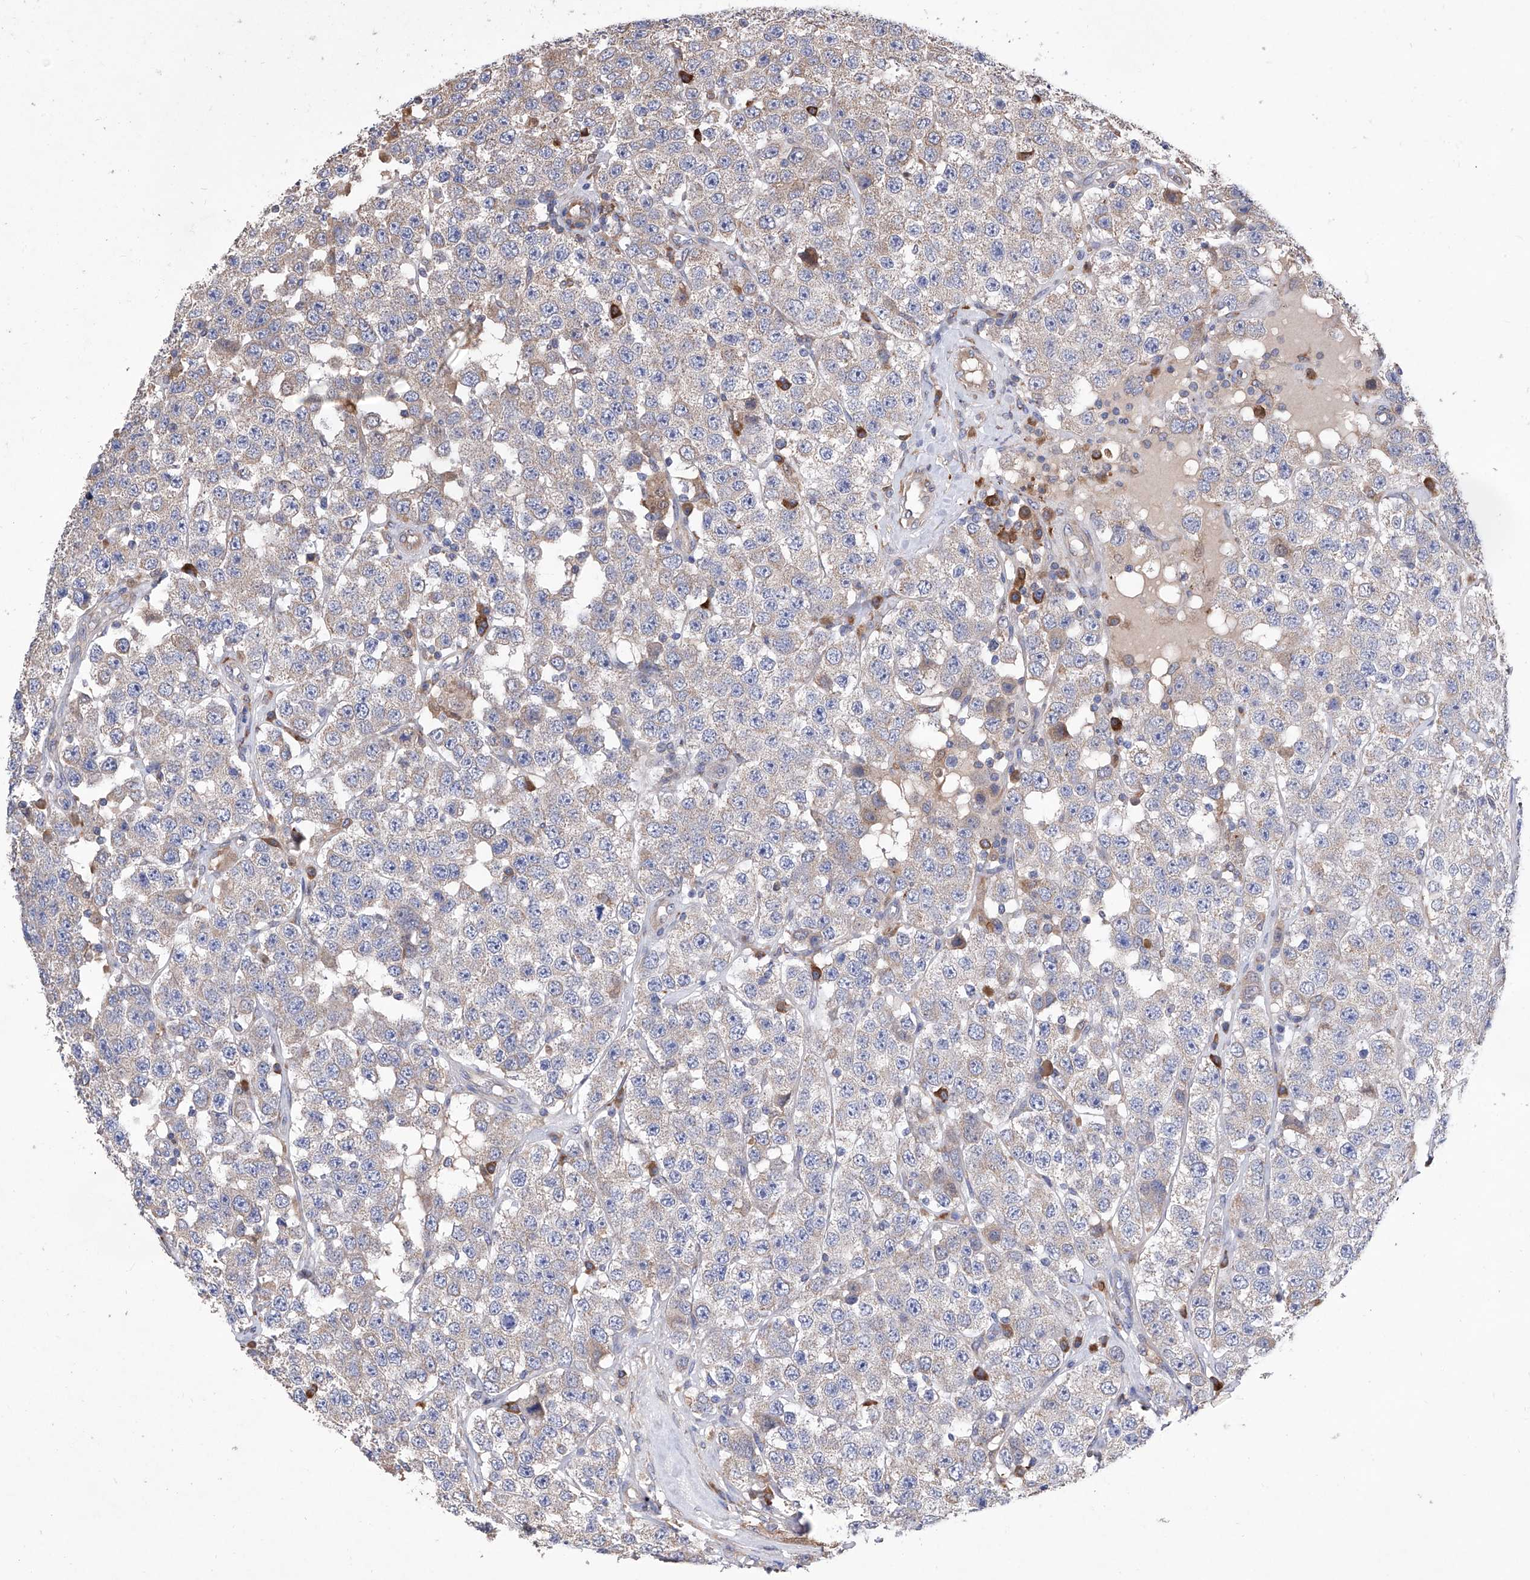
{"staining": {"intensity": "weak", "quantity": ">75%", "location": "cytoplasmic/membranous"}, "tissue": "testis cancer", "cell_type": "Tumor cells", "image_type": "cancer", "snomed": [{"axis": "morphology", "description": "Seminoma, NOS"}, {"axis": "topography", "description": "Testis"}], "caption": "Weak cytoplasmic/membranous expression is appreciated in about >75% of tumor cells in seminoma (testis). The protein is stained brown, and the nuclei are stained in blue (DAB (3,3'-diaminobenzidine) IHC with brightfield microscopy, high magnification).", "gene": "INPP5B", "patient": {"sex": "male", "age": 28}}